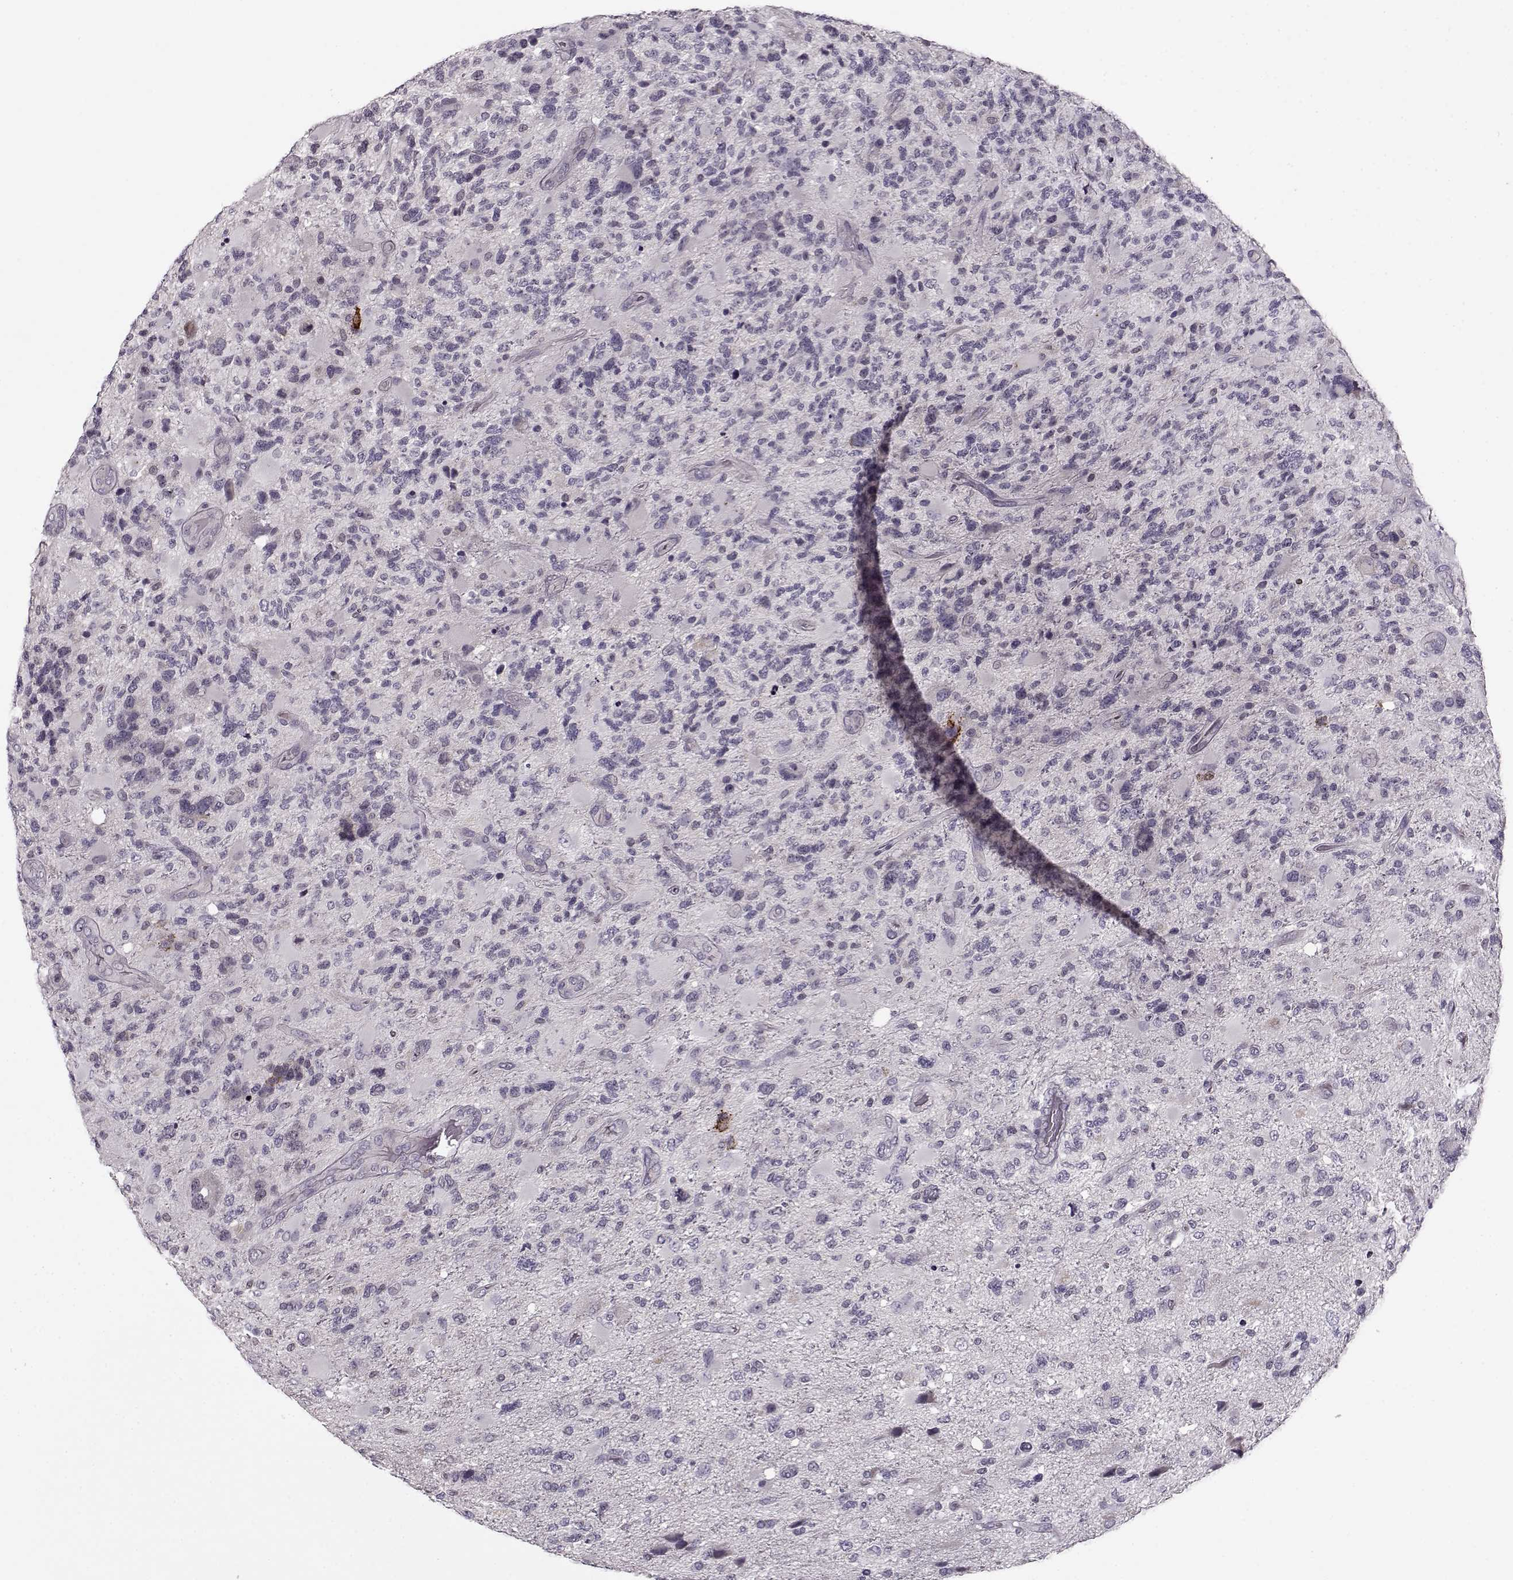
{"staining": {"intensity": "negative", "quantity": "none", "location": "none"}, "tissue": "glioma", "cell_type": "Tumor cells", "image_type": "cancer", "snomed": [{"axis": "morphology", "description": "Glioma, malignant, High grade"}, {"axis": "topography", "description": "Brain"}], "caption": "This is an IHC image of human high-grade glioma (malignant). There is no positivity in tumor cells.", "gene": "RP1L1", "patient": {"sex": "female", "age": 71}}